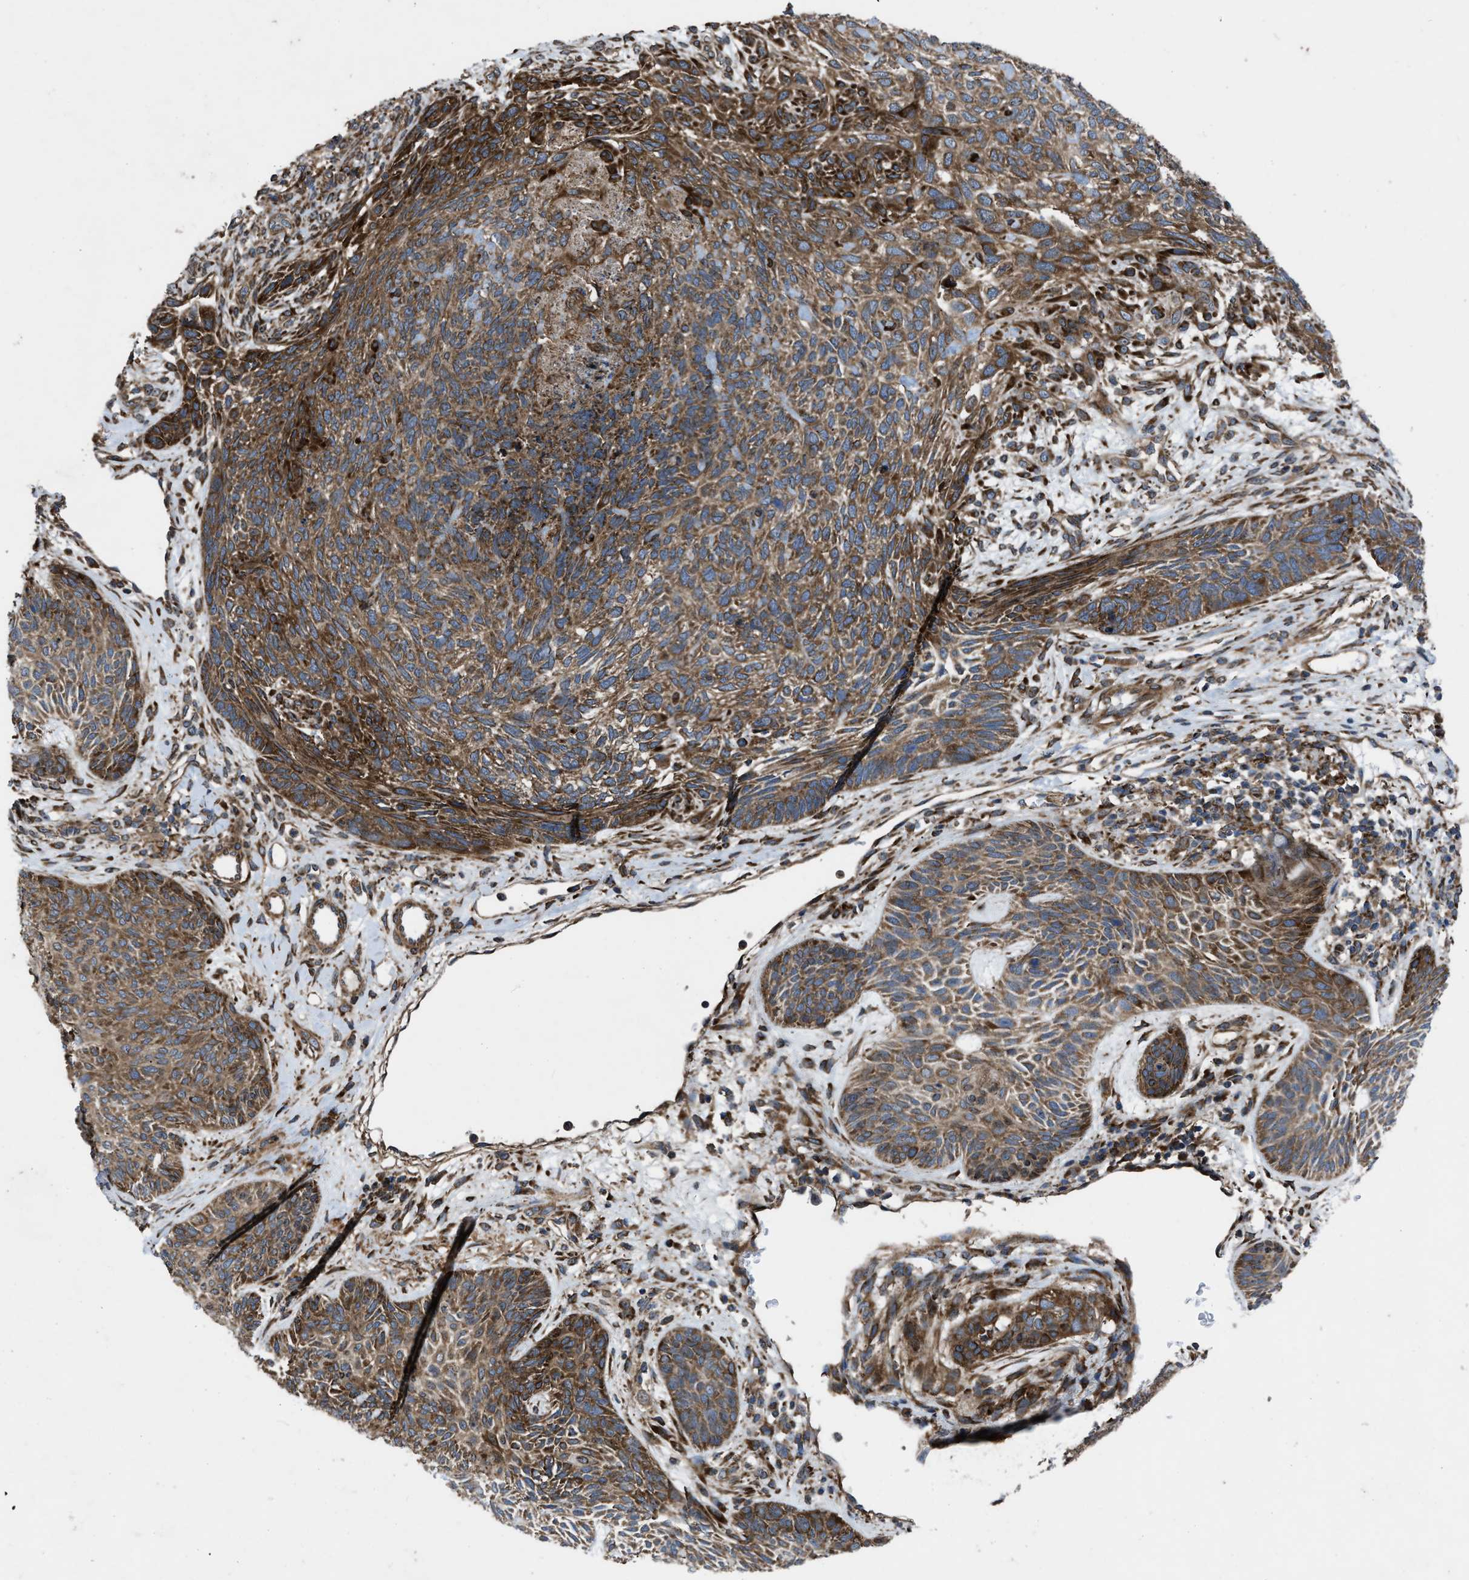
{"staining": {"intensity": "strong", "quantity": ">75%", "location": "cytoplasmic/membranous"}, "tissue": "skin cancer", "cell_type": "Tumor cells", "image_type": "cancer", "snomed": [{"axis": "morphology", "description": "Basal cell carcinoma"}, {"axis": "topography", "description": "Skin"}], "caption": "DAB (3,3'-diaminobenzidine) immunohistochemical staining of basal cell carcinoma (skin) demonstrates strong cytoplasmic/membranous protein positivity in approximately >75% of tumor cells.", "gene": "PER3", "patient": {"sex": "male", "age": 55}}